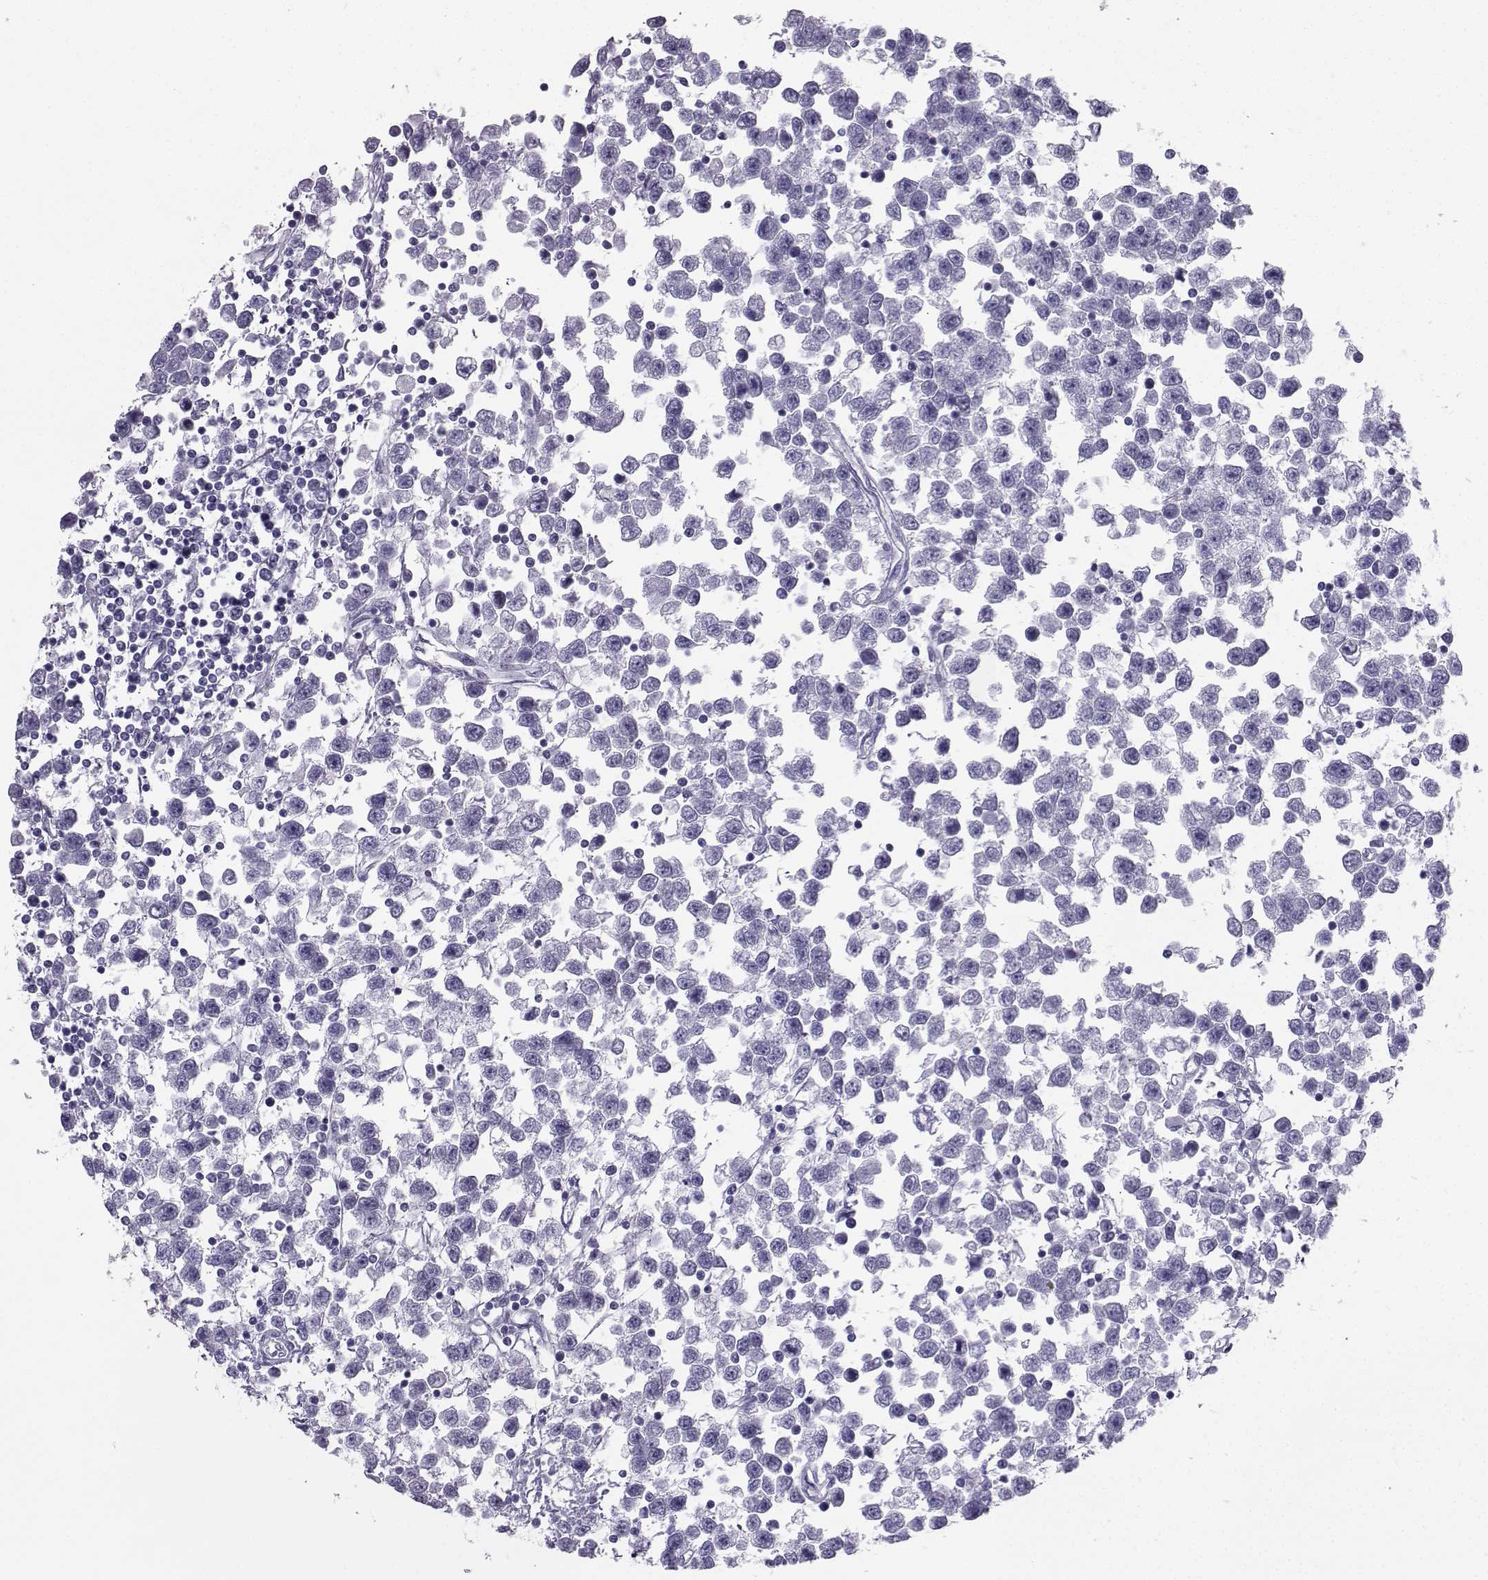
{"staining": {"intensity": "negative", "quantity": "none", "location": "none"}, "tissue": "testis cancer", "cell_type": "Tumor cells", "image_type": "cancer", "snomed": [{"axis": "morphology", "description": "Seminoma, NOS"}, {"axis": "topography", "description": "Testis"}], "caption": "Immunohistochemical staining of human seminoma (testis) exhibits no significant expression in tumor cells.", "gene": "IQCD", "patient": {"sex": "male", "age": 34}}